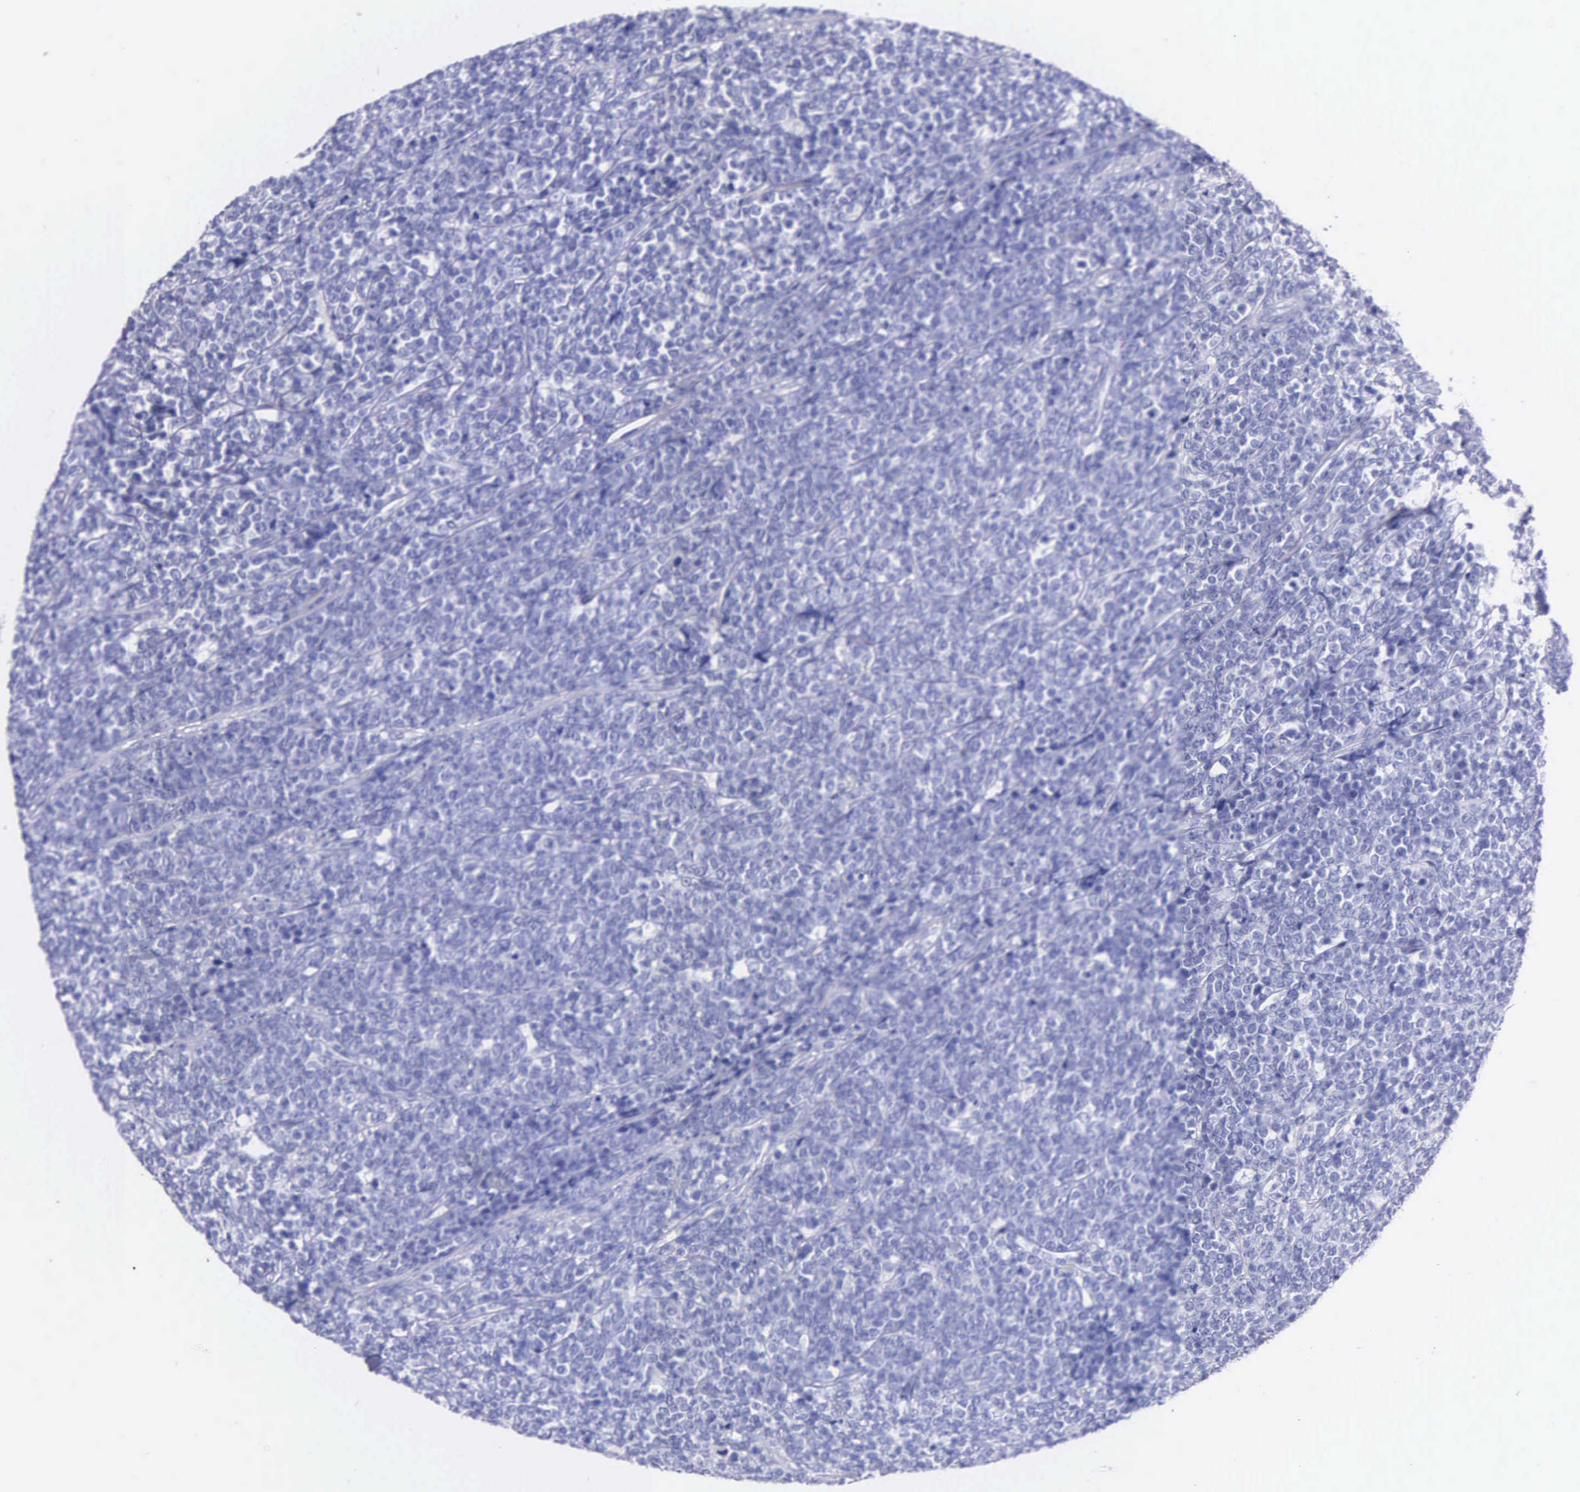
{"staining": {"intensity": "negative", "quantity": "none", "location": "none"}, "tissue": "lymphoma", "cell_type": "Tumor cells", "image_type": "cancer", "snomed": [{"axis": "morphology", "description": "Malignant lymphoma, non-Hodgkin's type, High grade"}, {"axis": "topography", "description": "Small intestine"}, {"axis": "topography", "description": "Colon"}], "caption": "A micrograph of malignant lymphoma, non-Hodgkin's type (high-grade) stained for a protein exhibits no brown staining in tumor cells. (Stains: DAB (3,3'-diaminobenzidine) immunohistochemistry with hematoxylin counter stain, Microscopy: brightfield microscopy at high magnification).", "gene": "KLK3", "patient": {"sex": "male", "age": 8}}